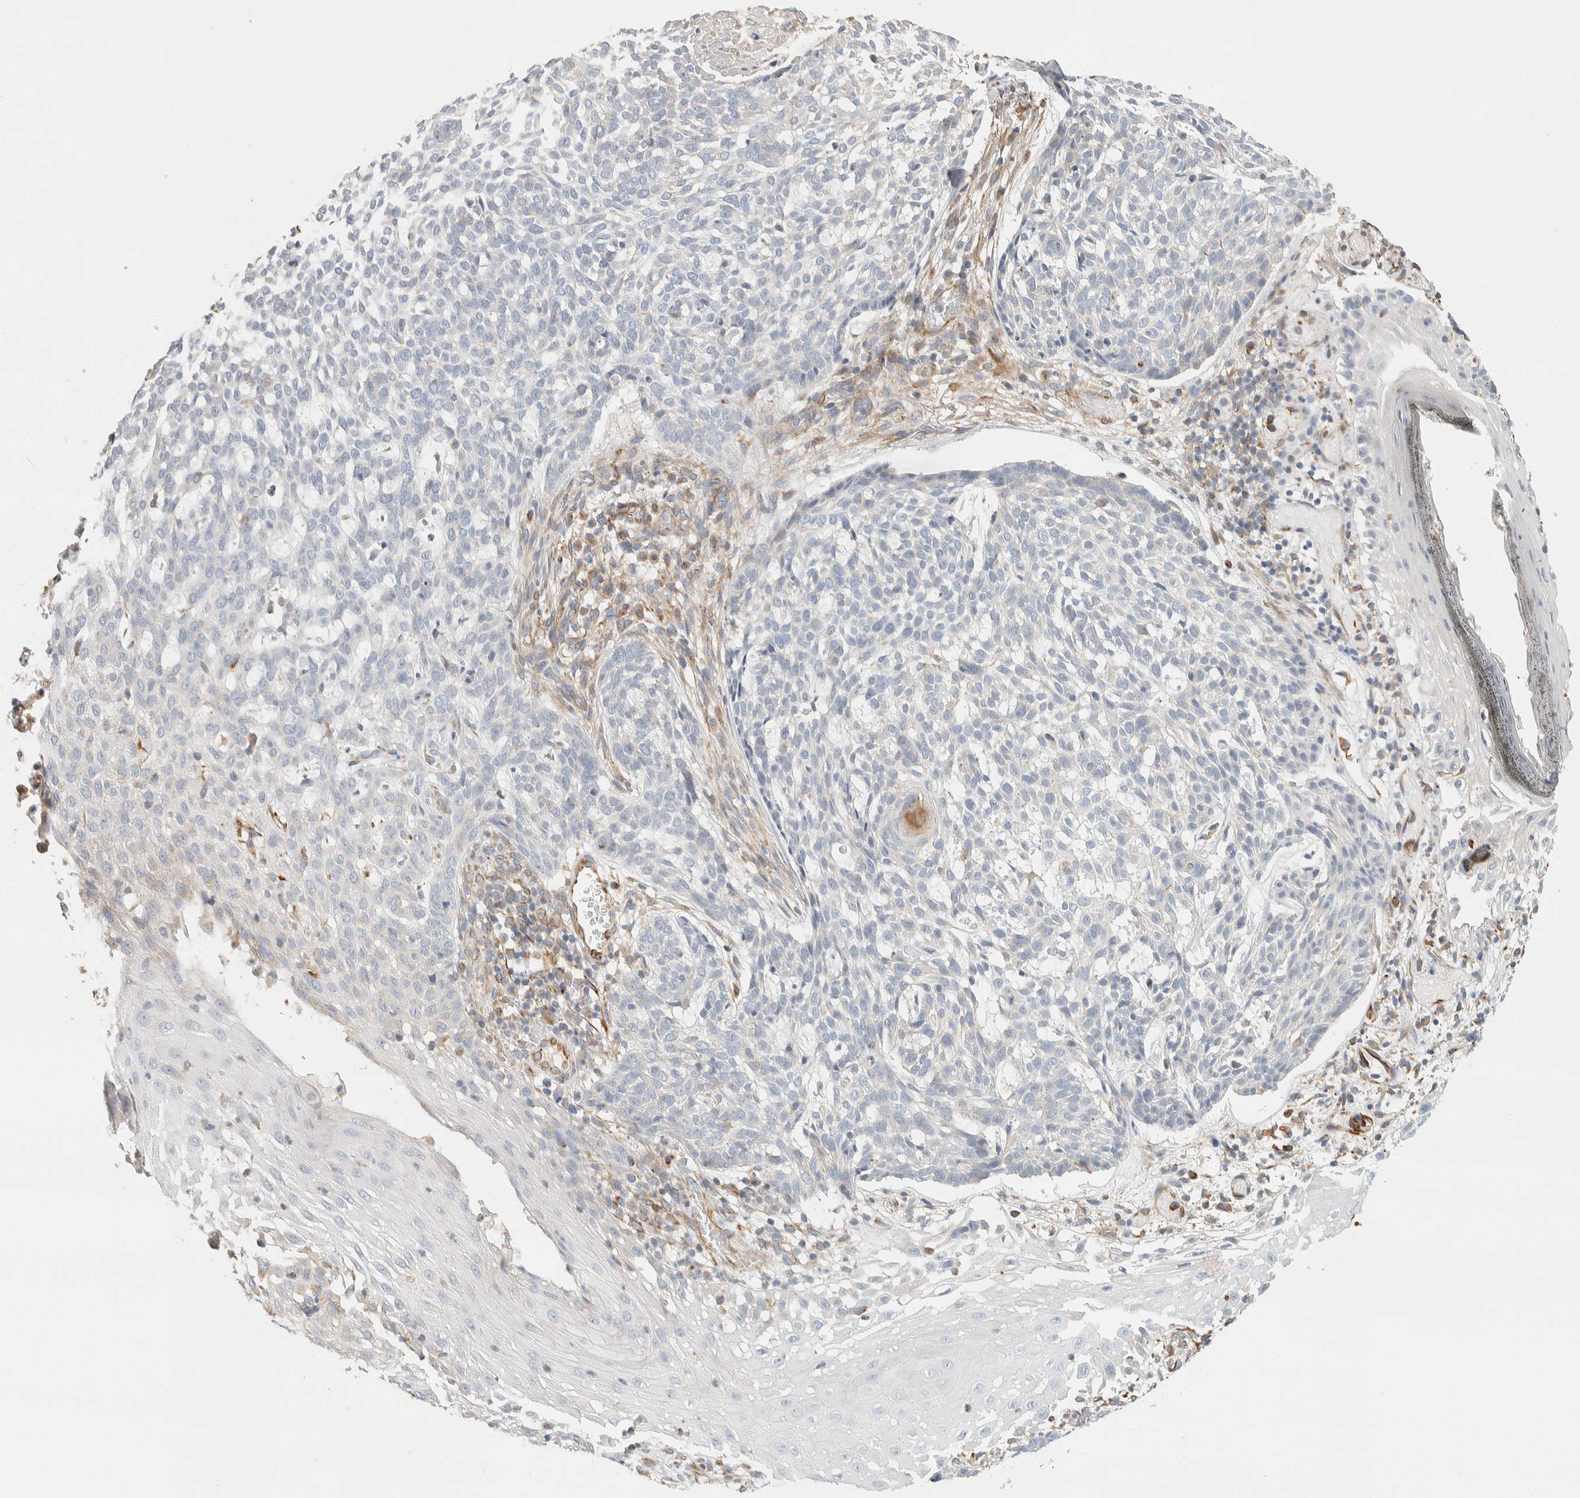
{"staining": {"intensity": "negative", "quantity": "none", "location": "none"}, "tissue": "skin cancer", "cell_type": "Tumor cells", "image_type": "cancer", "snomed": [{"axis": "morphology", "description": "Basal cell carcinoma"}, {"axis": "topography", "description": "Skin"}], "caption": "High power microscopy image of an immunohistochemistry micrograph of skin basal cell carcinoma, revealing no significant positivity in tumor cells. (Brightfield microscopy of DAB (3,3'-diaminobenzidine) immunohistochemistry at high magnification).", "gene": "CDR2", "patient": {"sex": "female", "age": 64}}